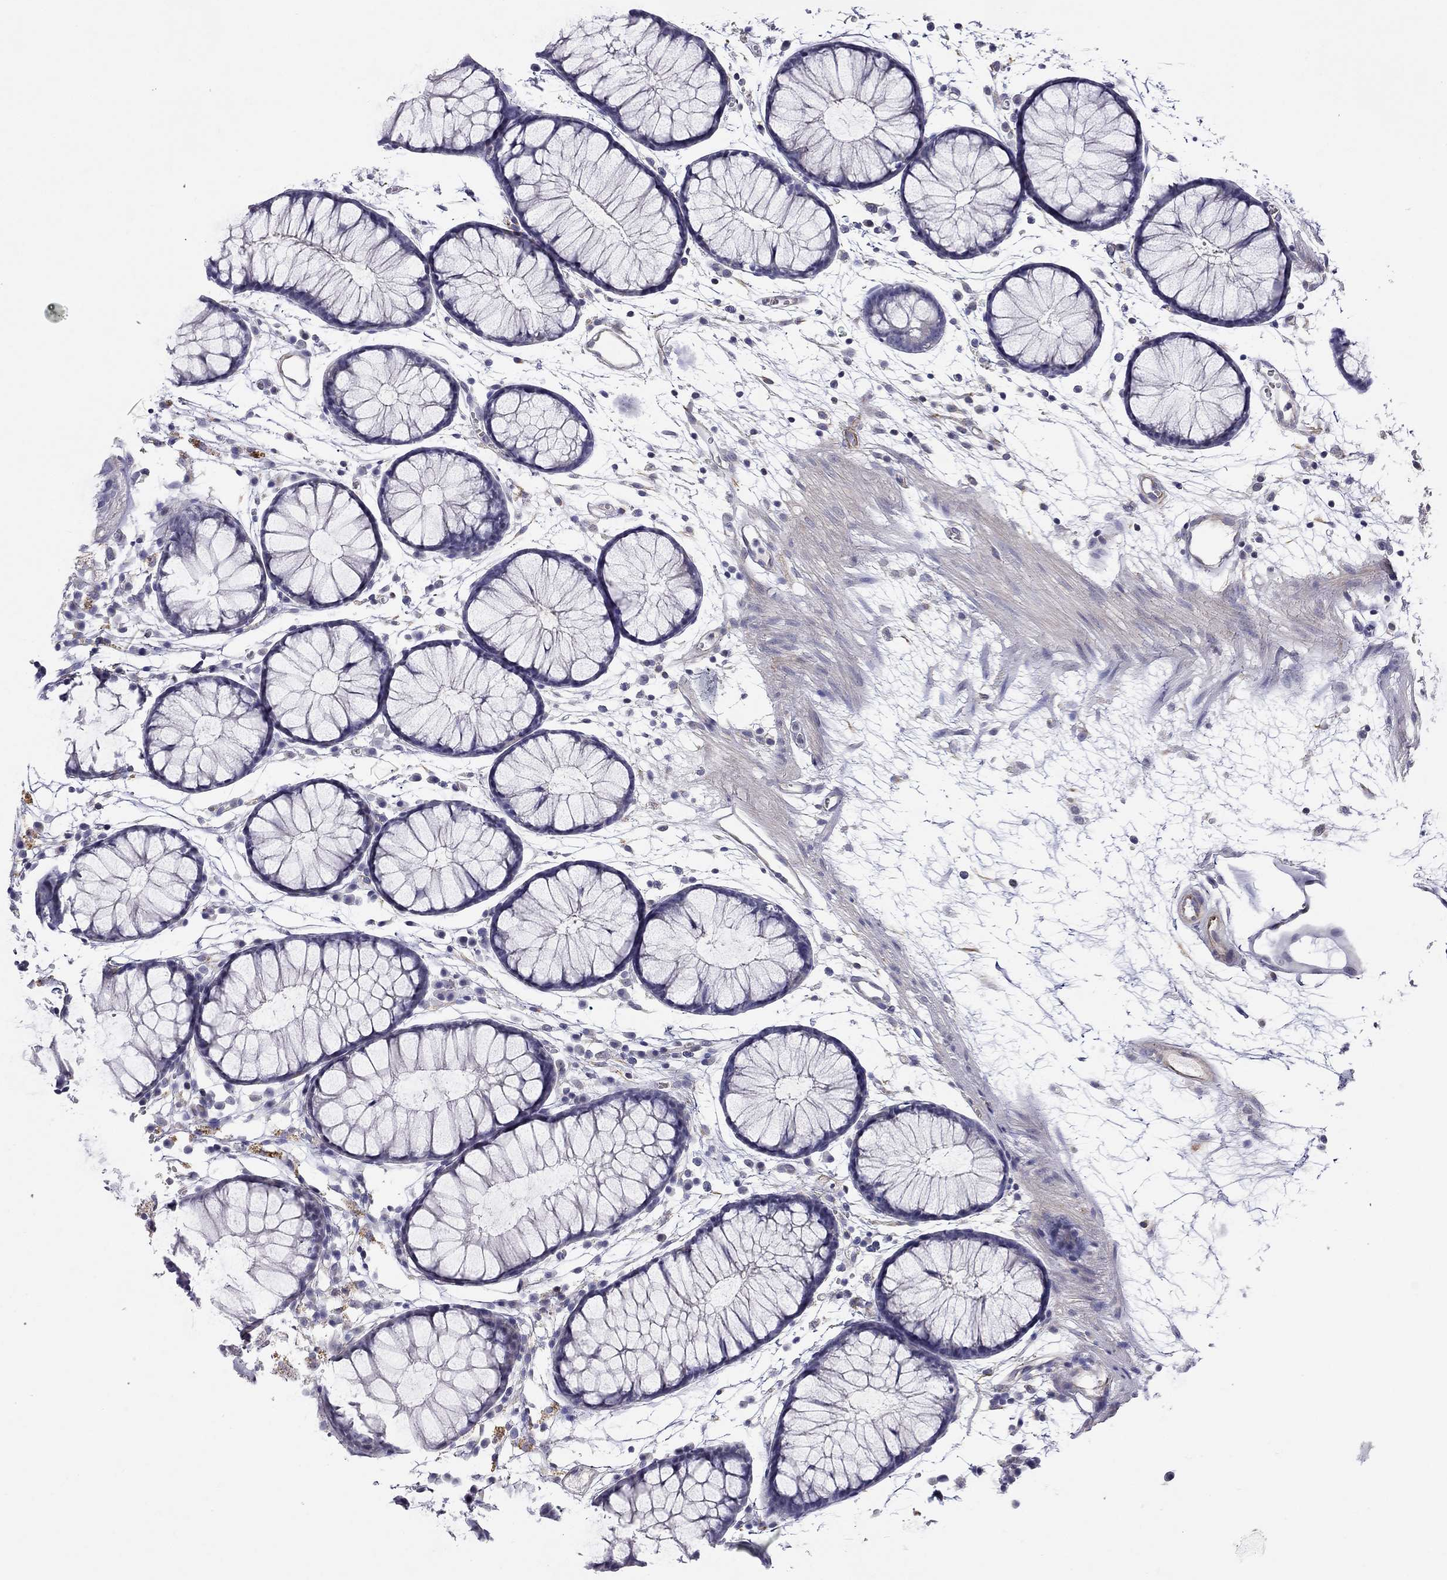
{"staining": {"intensity": "moderate", "quantity": "25%-75%", "location": "cytoplasmic/membranous"}, "tissue": "colon", "cell_type": "Endothelial cells", "image_type": "normal", "snomed": [{"axis": "morphology", "description": "Normal tissue, NOS"}, {"axis": "morphology", "description": "Adenocarcinoma, NOS"}, {"axis": "topography", "description": "Colon"}], "caption": "DAB (3,3'-diaminobenzidine) immunohistochemical staining of unremarkable colon shows moderate cytoplasmic/membranous protein staining in about 25%-75% of endothelial cells.", "gene": "RTL1", "patient": {"sex": "male", "age": 65}}